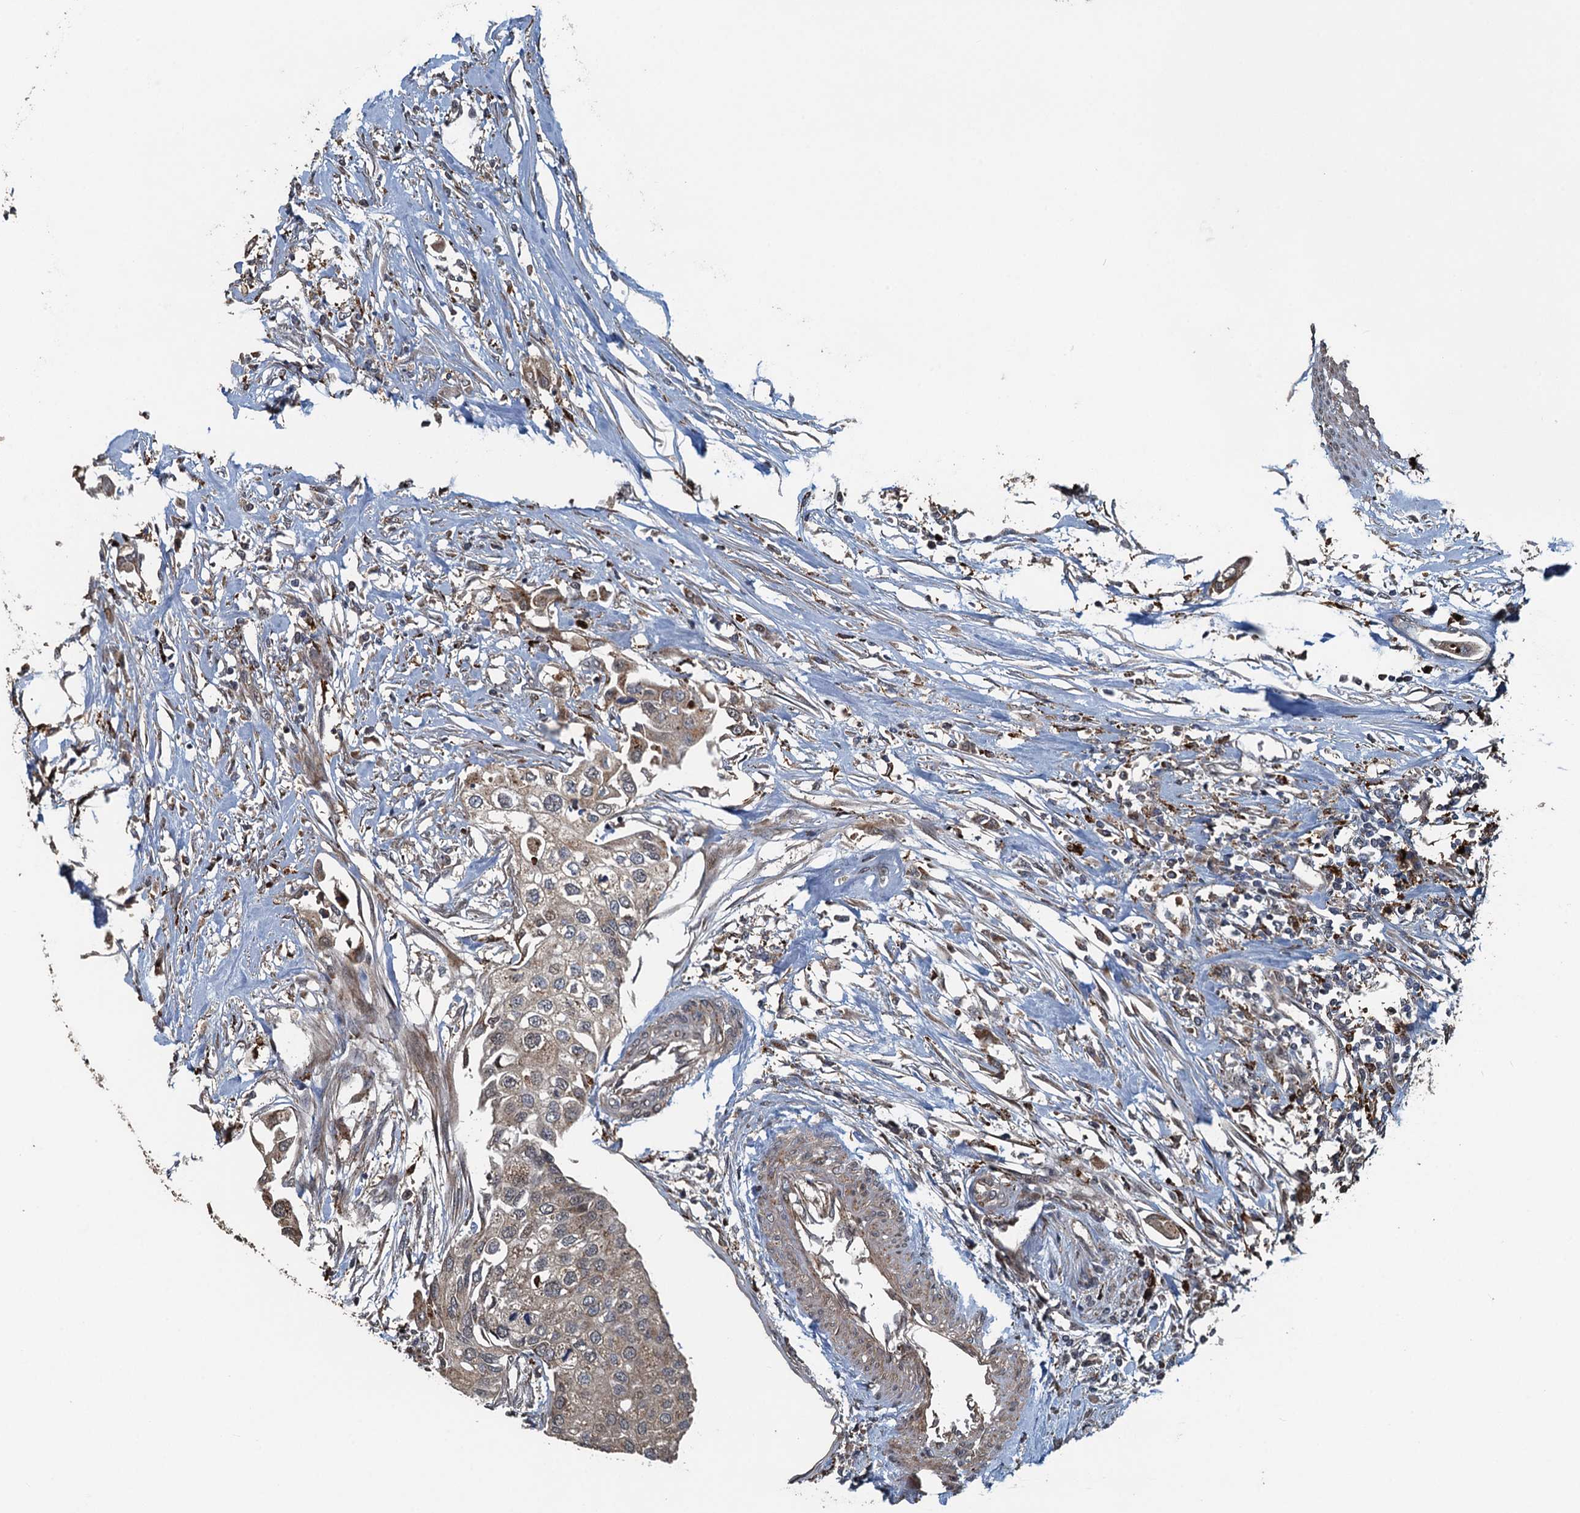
{"staining": {"intensity": "weak", "quantity": ">75%", "location": "cytoplasmic/membranous"}, "tissue": "urothelial cancer", "cell_type": "Tumor cells", "image_type": "cancer", "snomed": [{"axis": "morphology", "description": "Urothelial carcinoma, High grade"}, {"axis": "topography", "description": "Urinary bladder"}], "caption": "There is low levels of weak cytoplasmic/membranous positivity in tumor cells of urothelial cancer, as demonstrated by immunohistochemical staining (brown color).", "gene": "AGRN", "patient": {"sex": "male", "age": 64}}